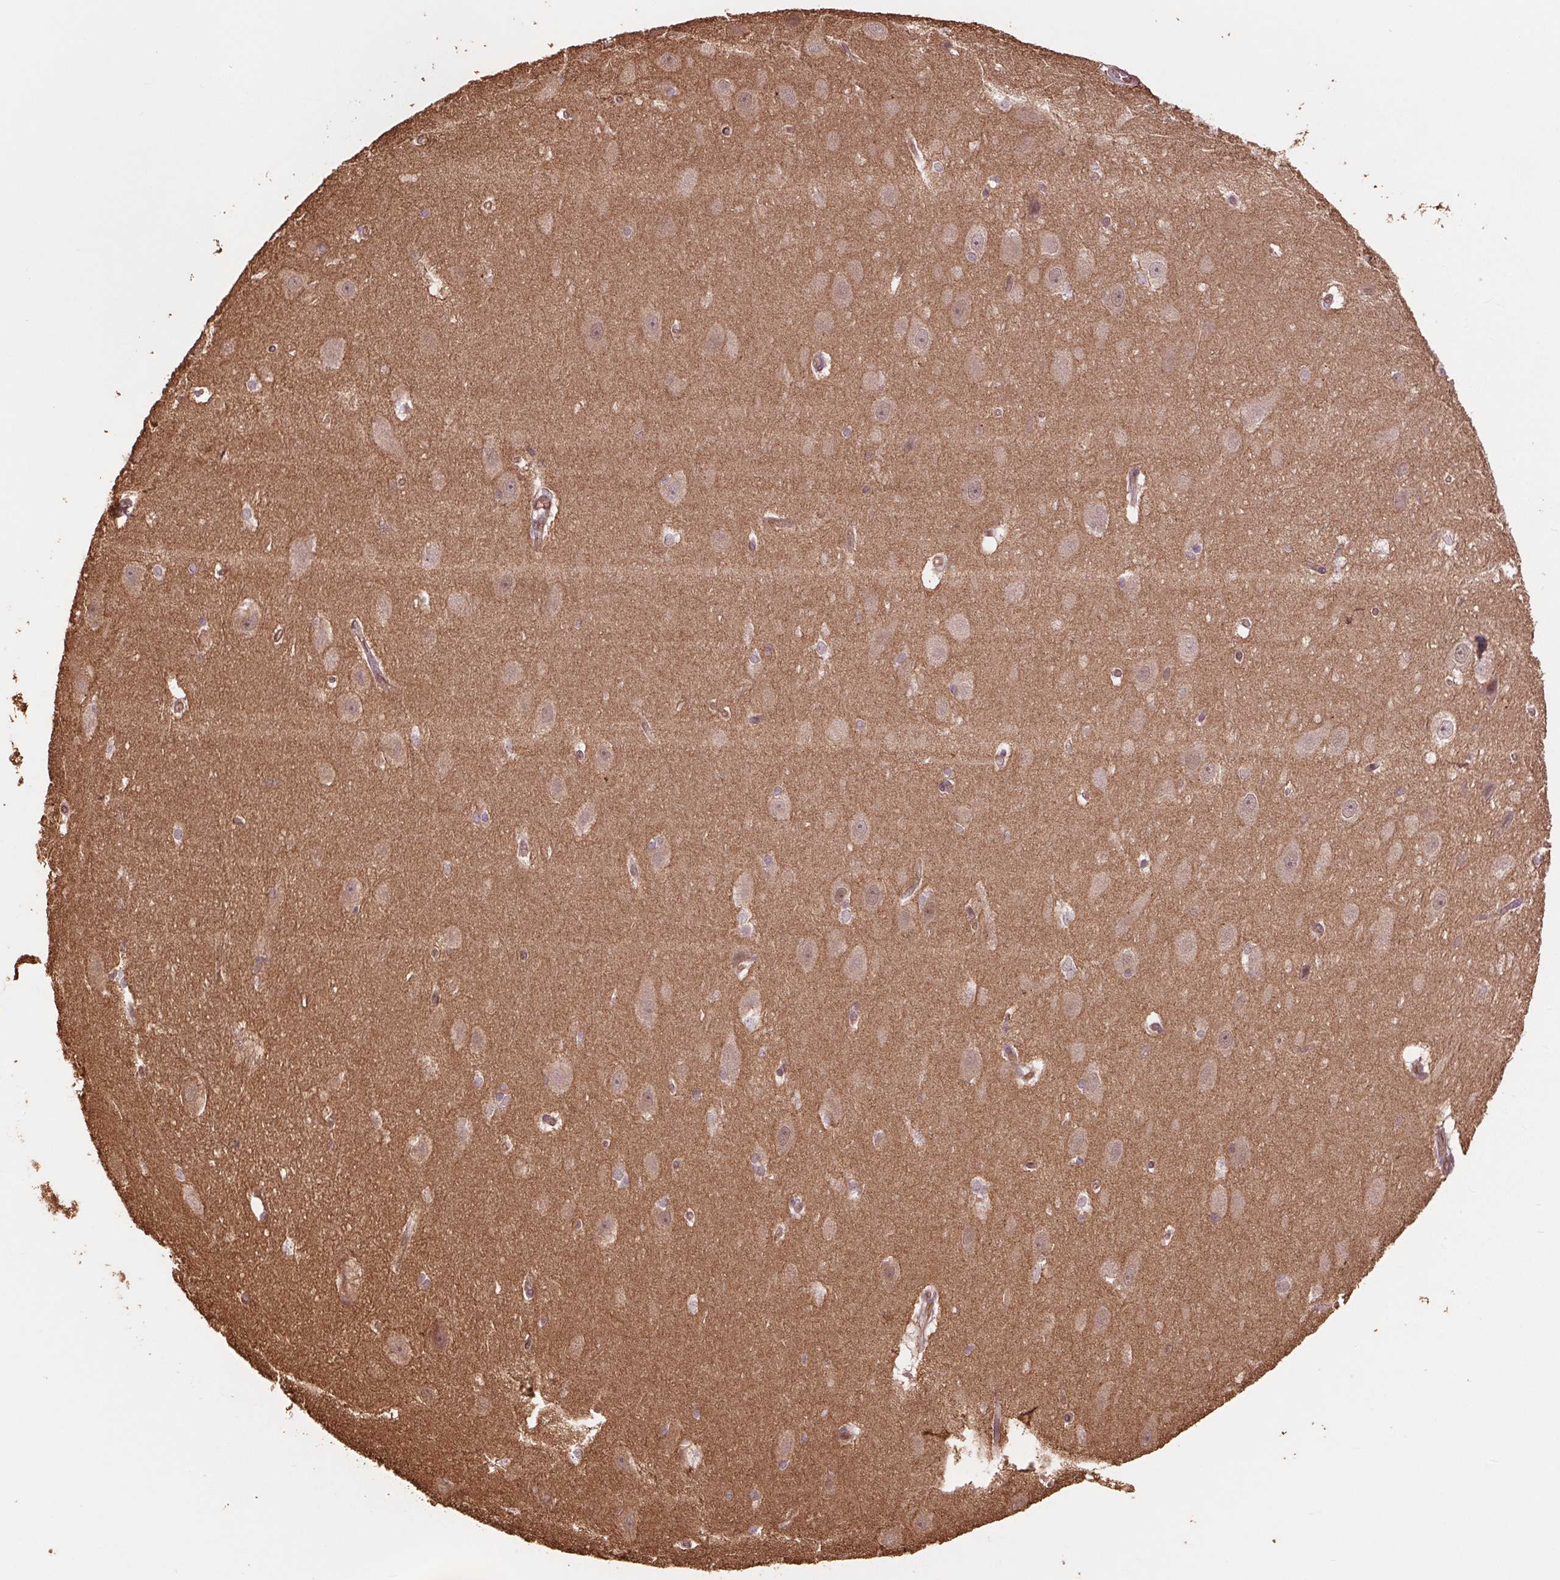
{"staining": {"intensity": "negative", "quantity": "none", "location": "none"}, "tissue": "hippocampus", "cell_type": "Glial cells", "image_type": "normal", "snomed": [{"axis": "morphology", "description": "Normal tissue, NOS"}, {"axis": "topography", "description": "Cerebral cortex"}, {"axis": "topography", "description": "Hippocampus"}], "caption": "Immunohistochemistry image of normal hippocampus: hippocampus stained with DAB displays no significant protein expression in glial cells.", "gene": "PALM", "patient": {"sex": "female", "age": 19}}